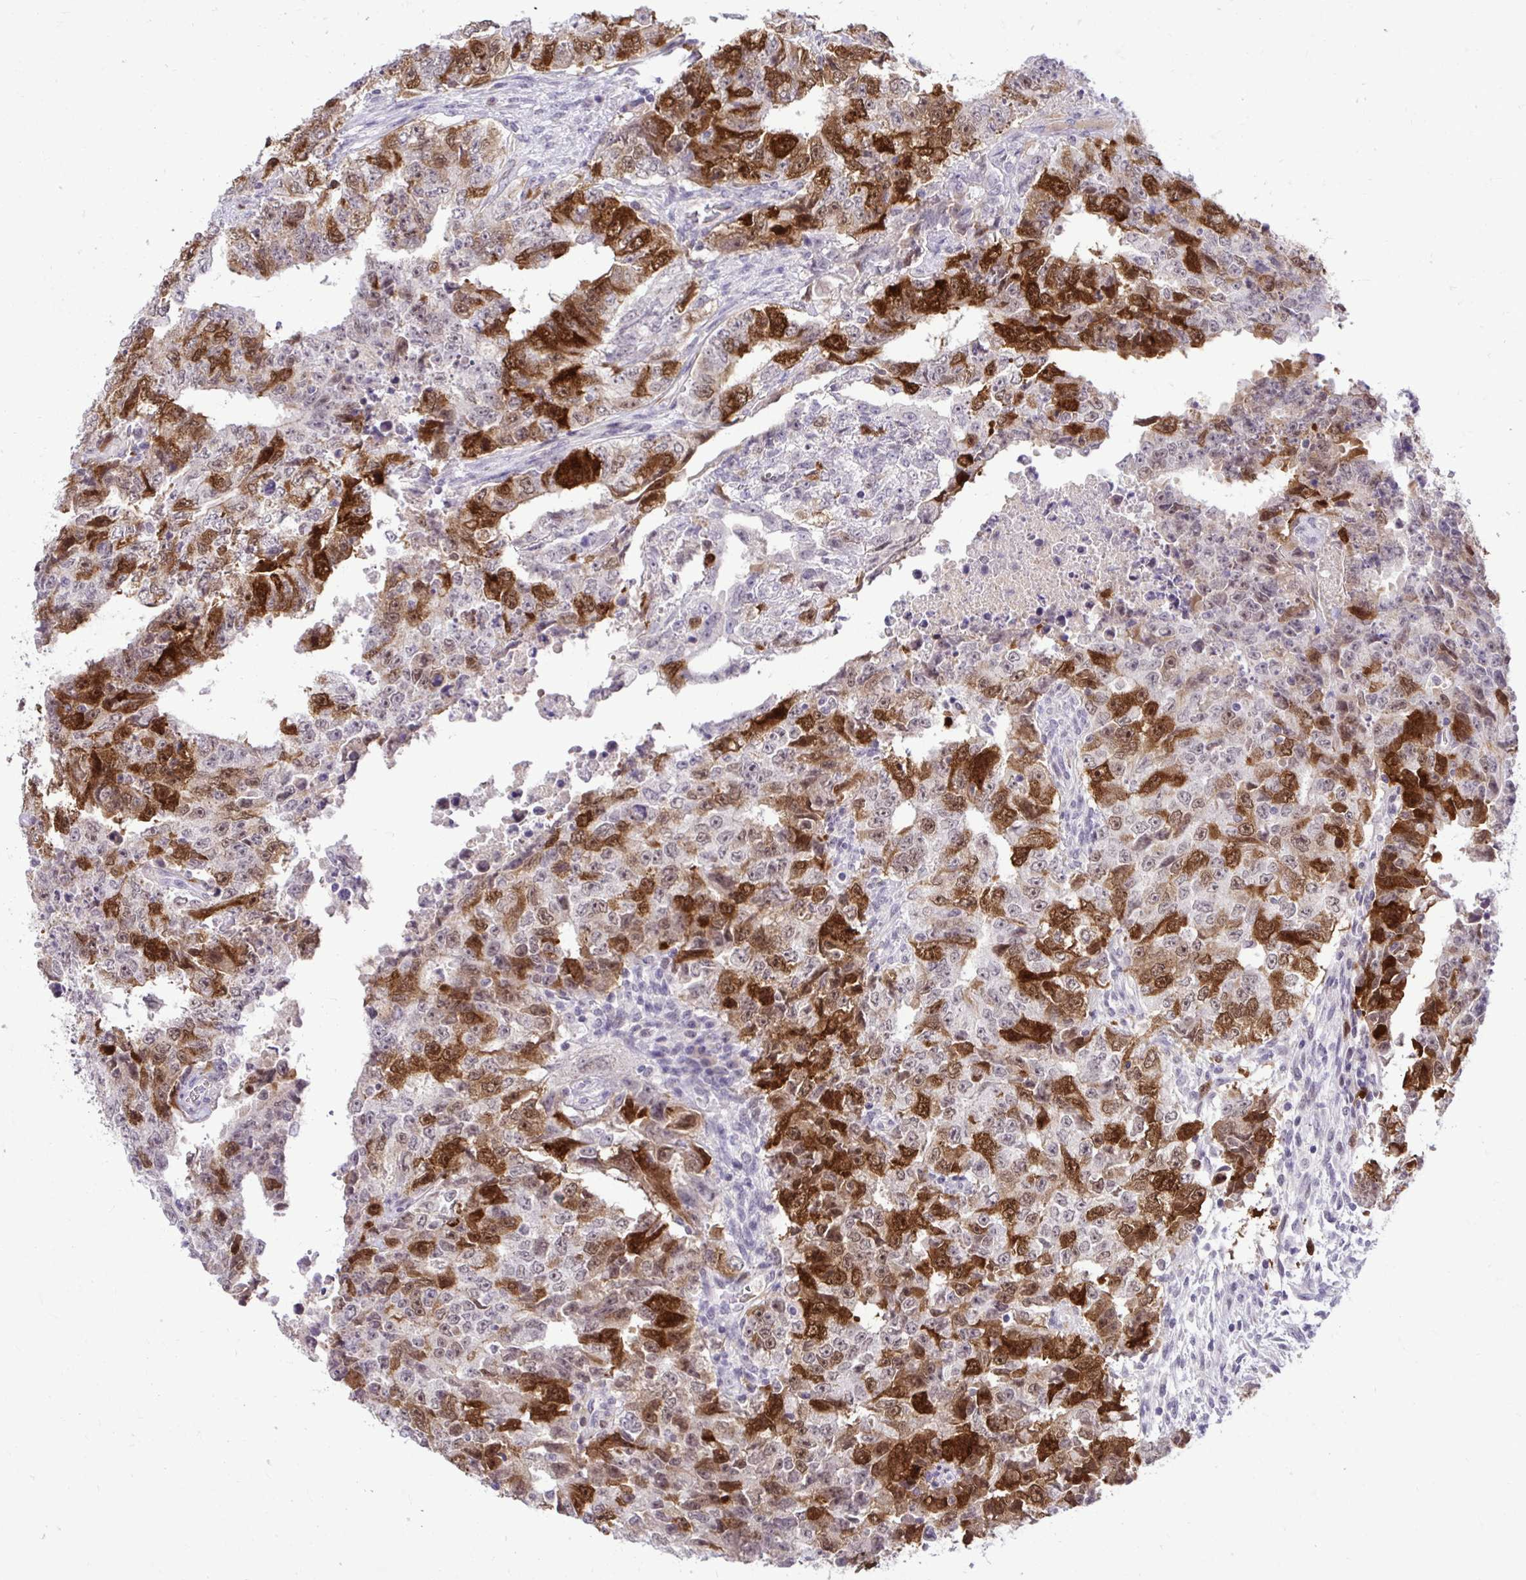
{"staining": {"intensity": "strong", "quantity": ">75%", "location": "cytoplasmic/membranous,nuclear"}, "tissue": "testis cancer", "cell_type": "Tumor cells", "image_type": "cancer", "snomed": [{"axis": "morphology", "description": "Carcinoma, Embryonal, NOS"}, {"axis": "topography", "description": "Testis"}], "caption": "Embryonal carcinoma (testis) tissue exhibits strong cytoplasmic/membranous and nuclear staining in about >75% of tumor cells, visualized by immunohistochemistry.", "gene": "CDC20", "patient": {"sex": "male", "age": 24}}